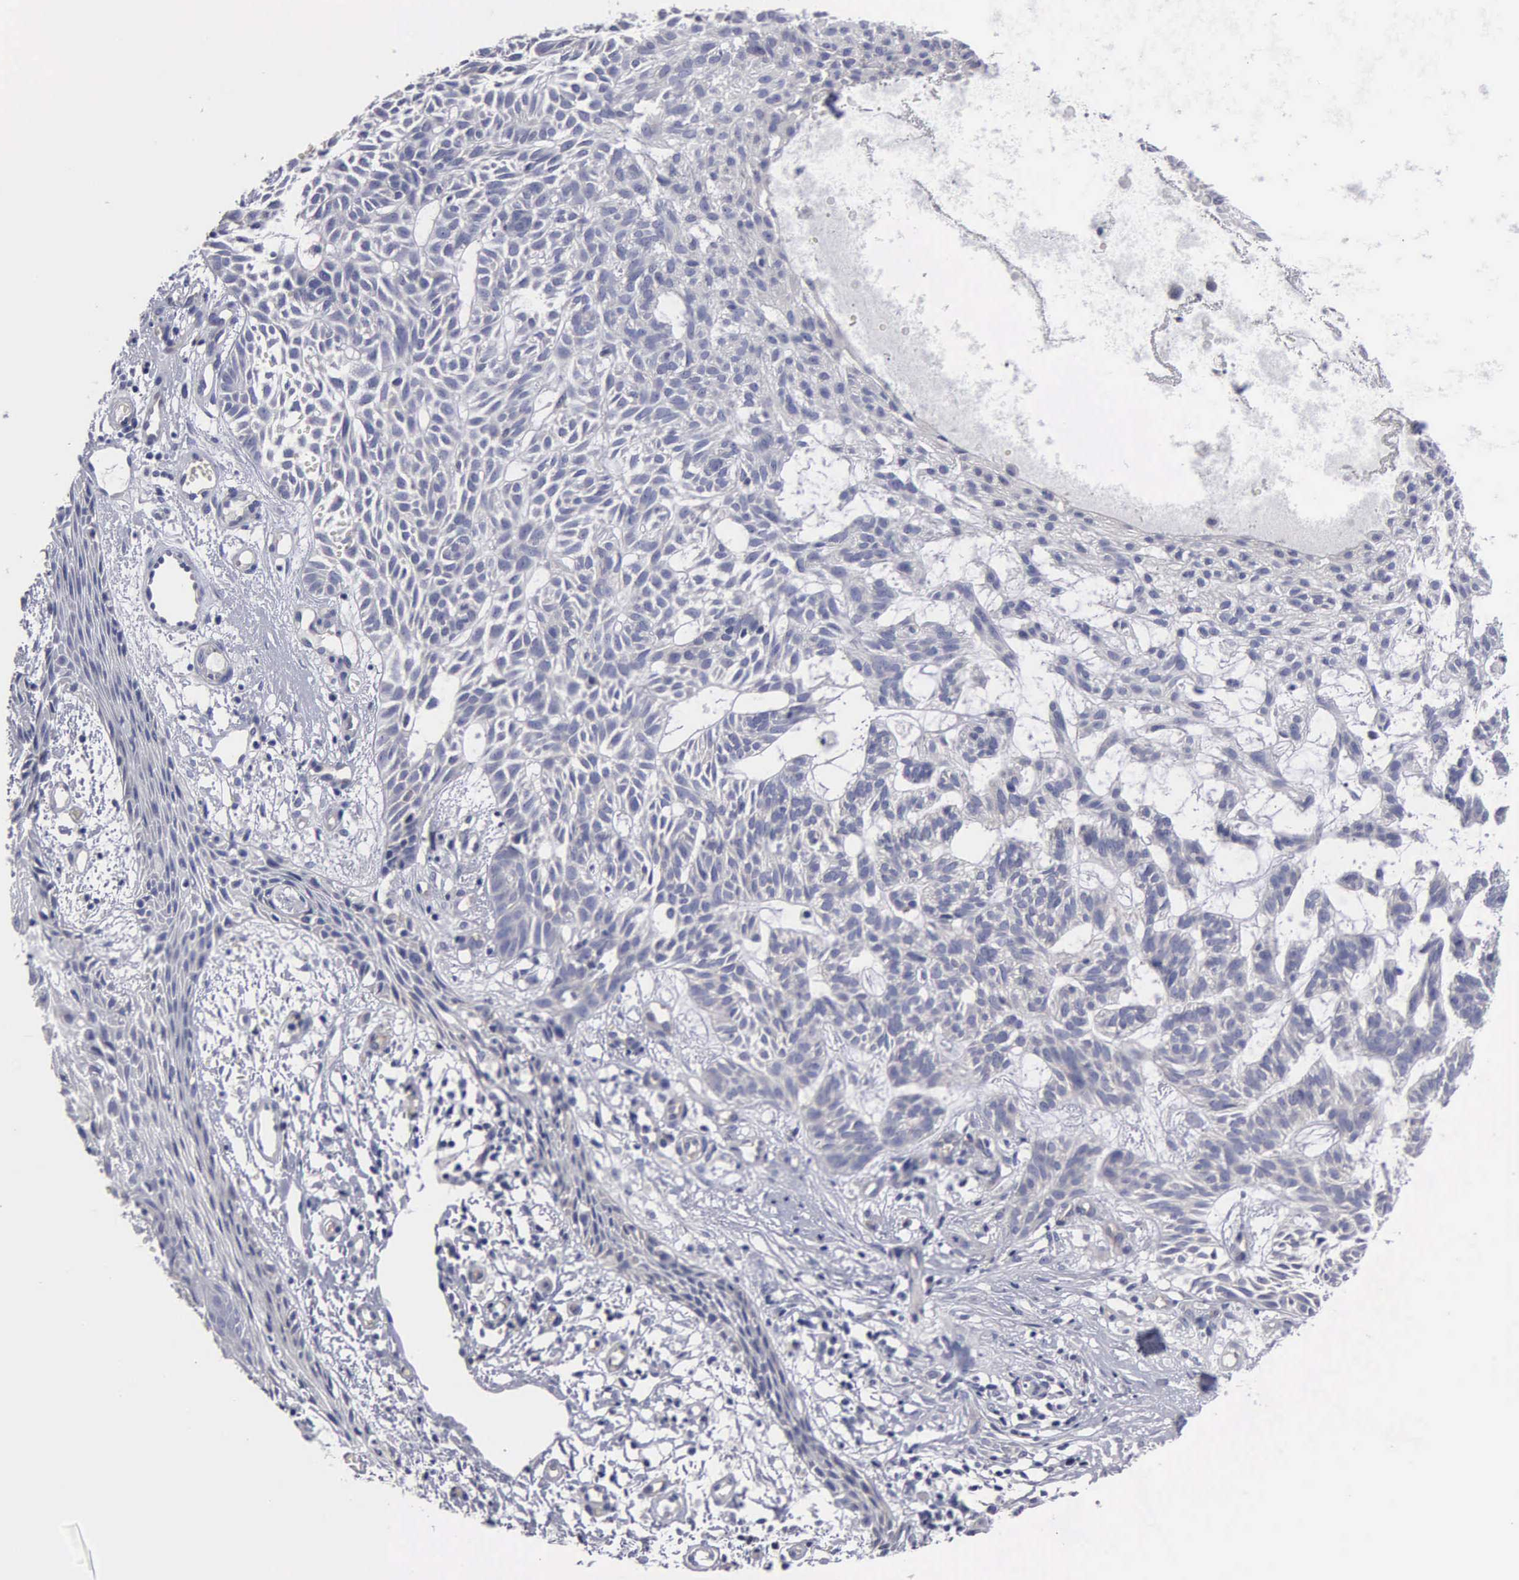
{"staining": {"intensity": "negative", "quantity": "none", "location": "none"}, "tissue": "skin cancer", "cell_type": "Tumor cells", "image_type": "cancer", "snomed": [{"axis": "morphology", "description": "Basal cell carcinoma"}, {"axis": "topography", "description": "Skin"}], "caption": "Immunohistochemistry (IHC) of human skin basal cell carcinoma reveals no expression in tumor cells.", "gene": "RDX", "patient": {"sex": "male", "age": 75}}